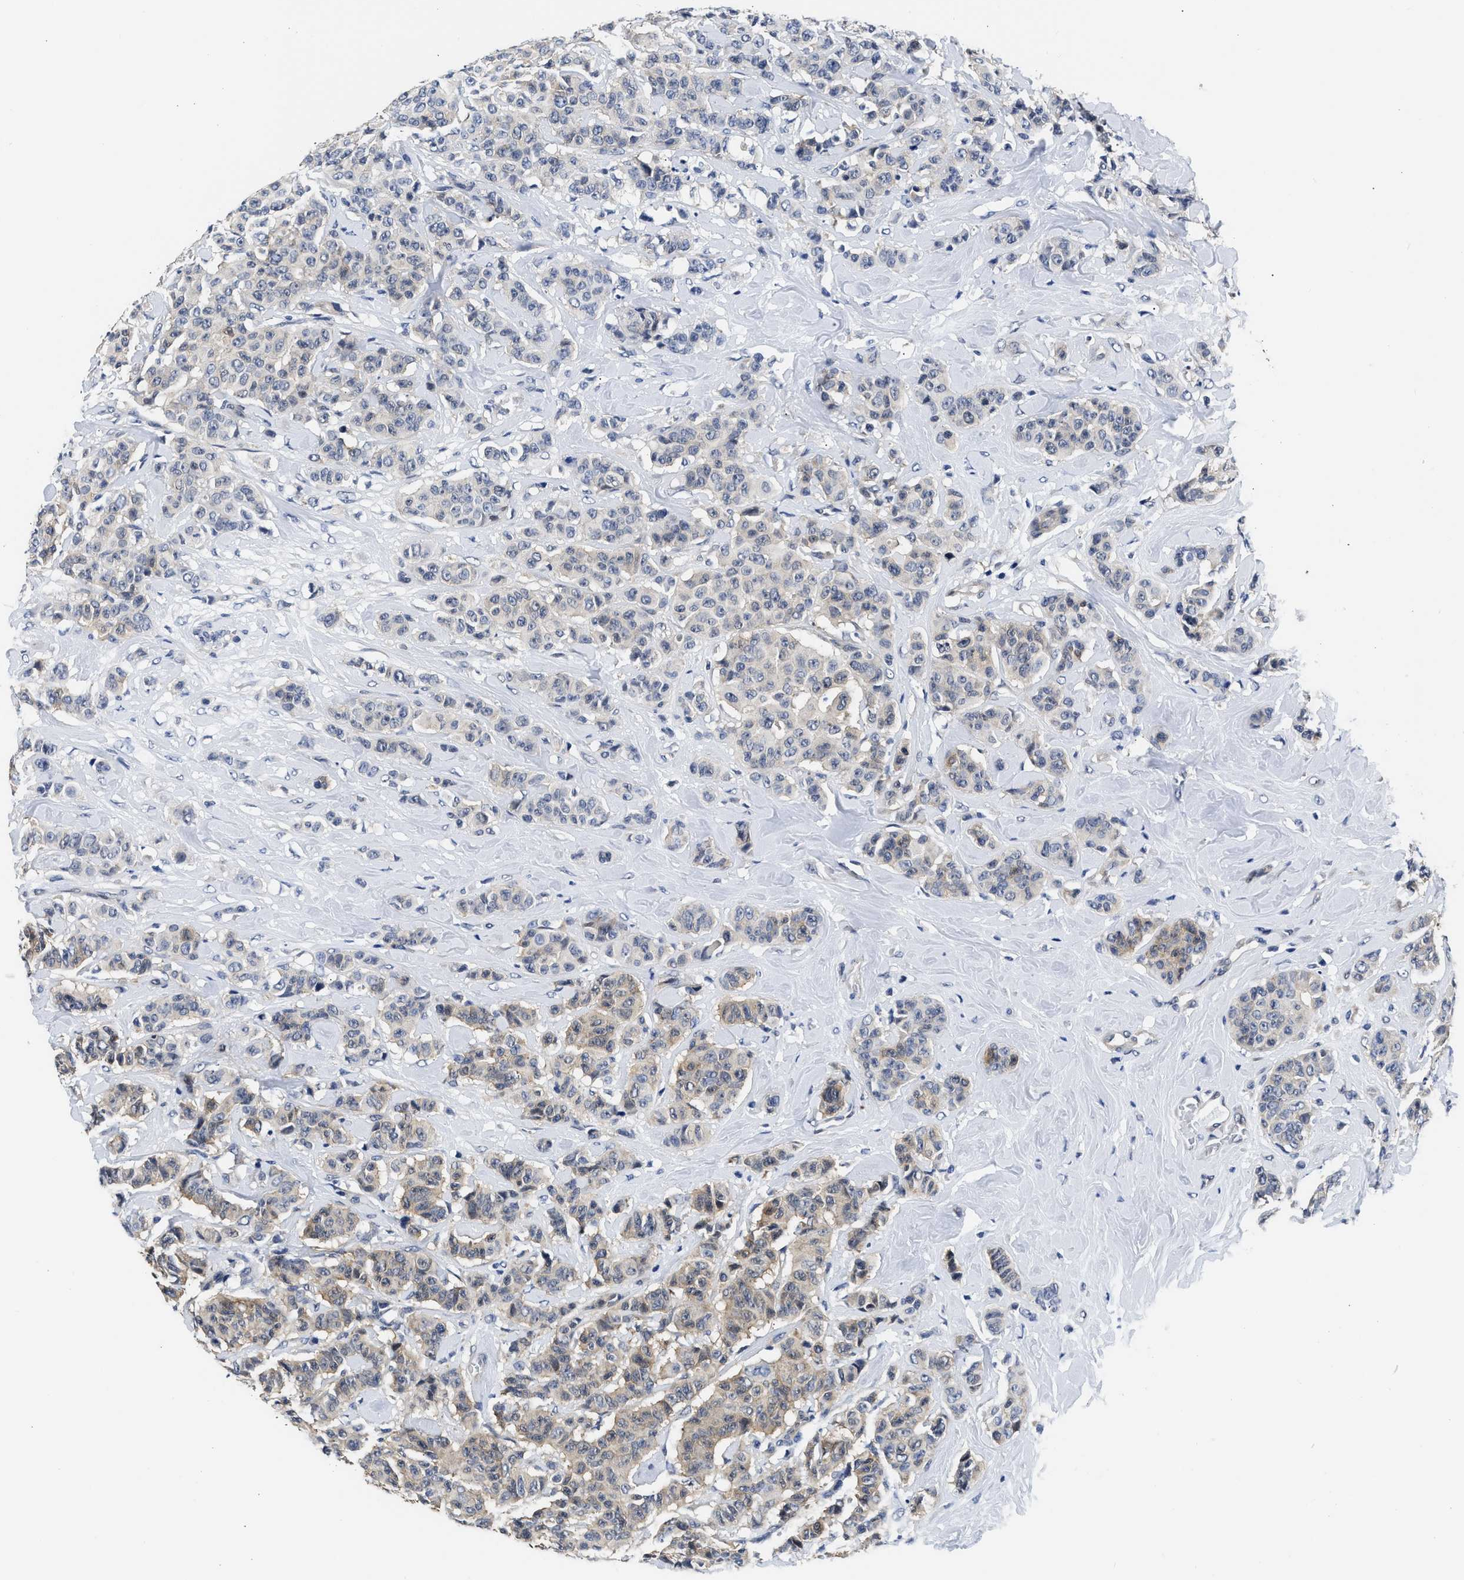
{"staining": {"intensity": "moderate", "quantity": "<25%", "location": "cytoplasmic/membranous"}, "tissue": "breast cancer", "cell_type": "Tumor cells", "image_type": "cancer", "snomed": [{"axis": "morphology", "description": "Normal tissue, NOS"}, {"axis": "morphology", "description": "Duct carcinoma"}, {"axis": "topography", "description": "Breast"}], "caption": "This micrograph exhibits immunohistochemistry (IHC) staining of human breast cancer (infiltrating ductal carcinoma), with low moderate cytoplasmic/membranous positivity in approximately <25% of tumor cells.", "gene": "XPO5", "patient": {"sex": "female", "age": 40}}